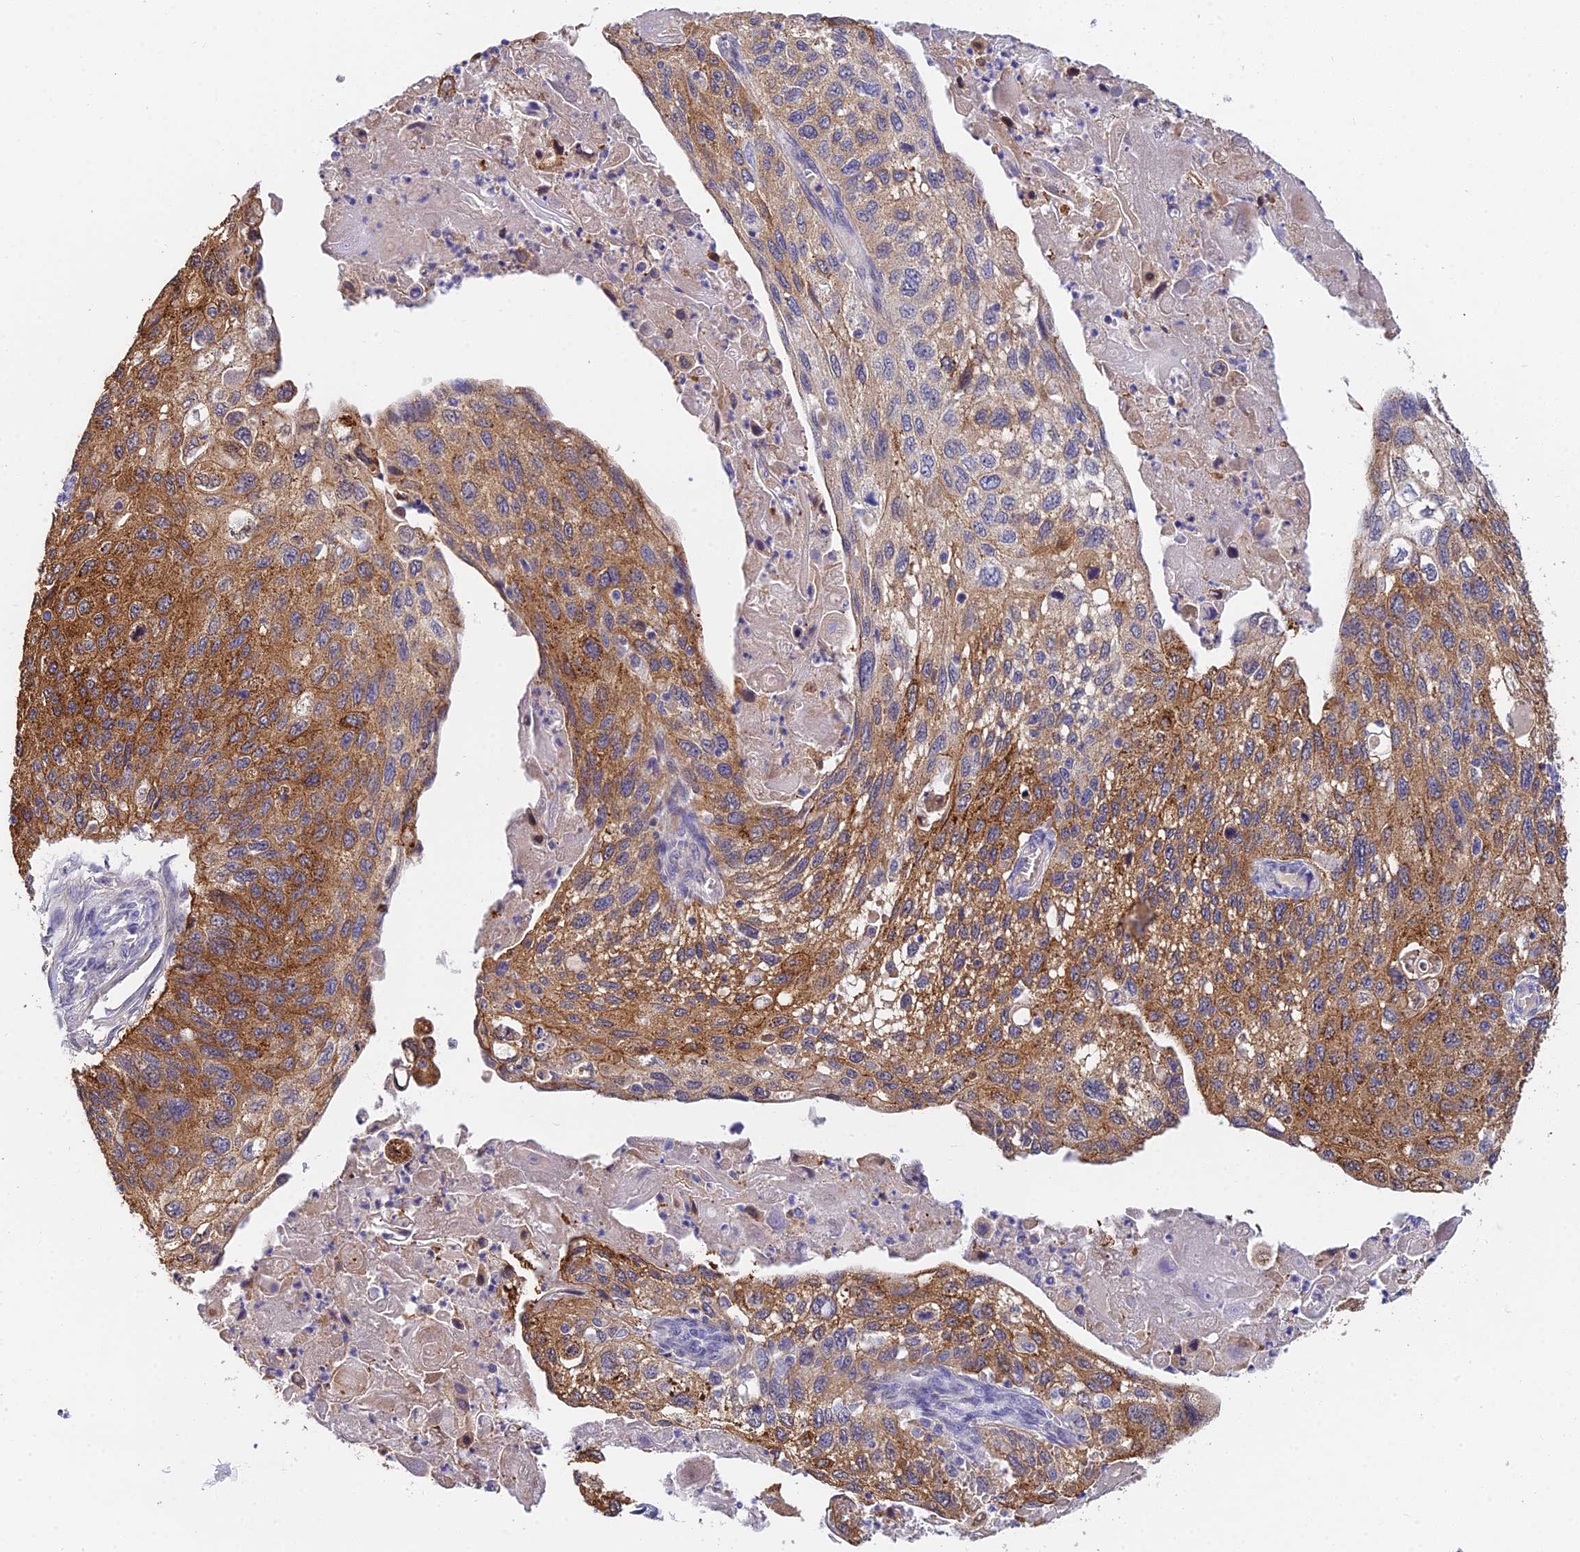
{"staining": {"intensity": "moderate", "quantity": ">75%", "location": "cytoplasmic/membranous"}, "tissue": "cervical cancer", "cell_type": "Tumor cells", "image_type": "cancer", "snomed": [{"axis": "morphology", "description": "Squamous cell carcinoma, NOS"}, {"axis": "topography", "description": "Cervix"}], "caption": "Protein expression analysis of human cervical cancer (squamous cell carcinoma) reveals moderate cytoplasmic/membranous positivity in approximately >75% of tumor cells.", "gene": "HOXB1", "patient": {"sex": "female", "age": 70}}